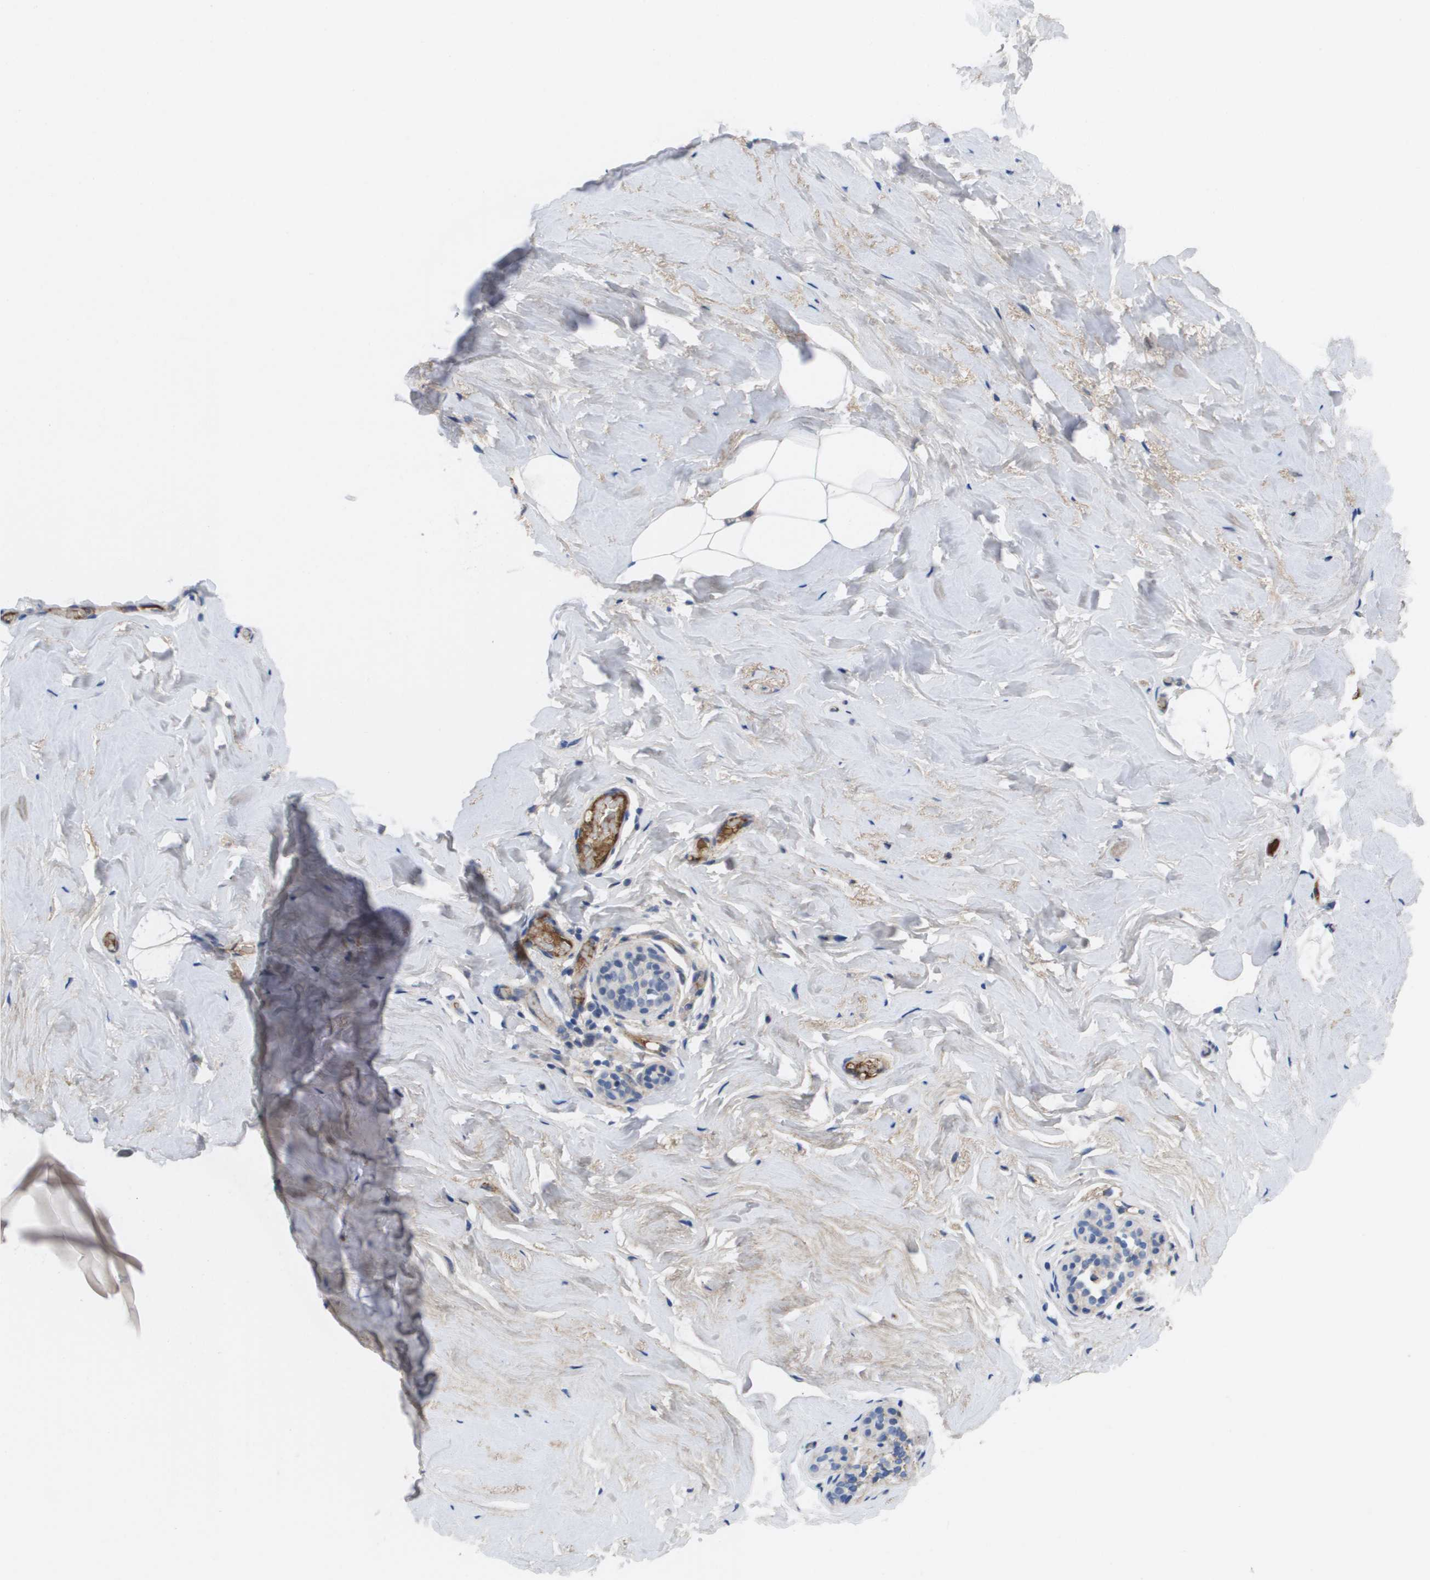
{"staining": {"intensity": "negative", "quantity": "none", "location": "none"}, "tissue": "breast", "cell_type": "Adipocytes", "image_type": "normal", "snomed": [{"axis": "morphology", "description": "Normal tissue, NOS"}, {"axis": "topography", "description": "Breast"}], "caption": "Immunohistochemistry micrograph of unremarkable breast: breast stained with DAB exhibits no significant protein positivity in adipocytes.", "gene": "SERPINC1", "patient": {"sex": "female", "age": 75}}